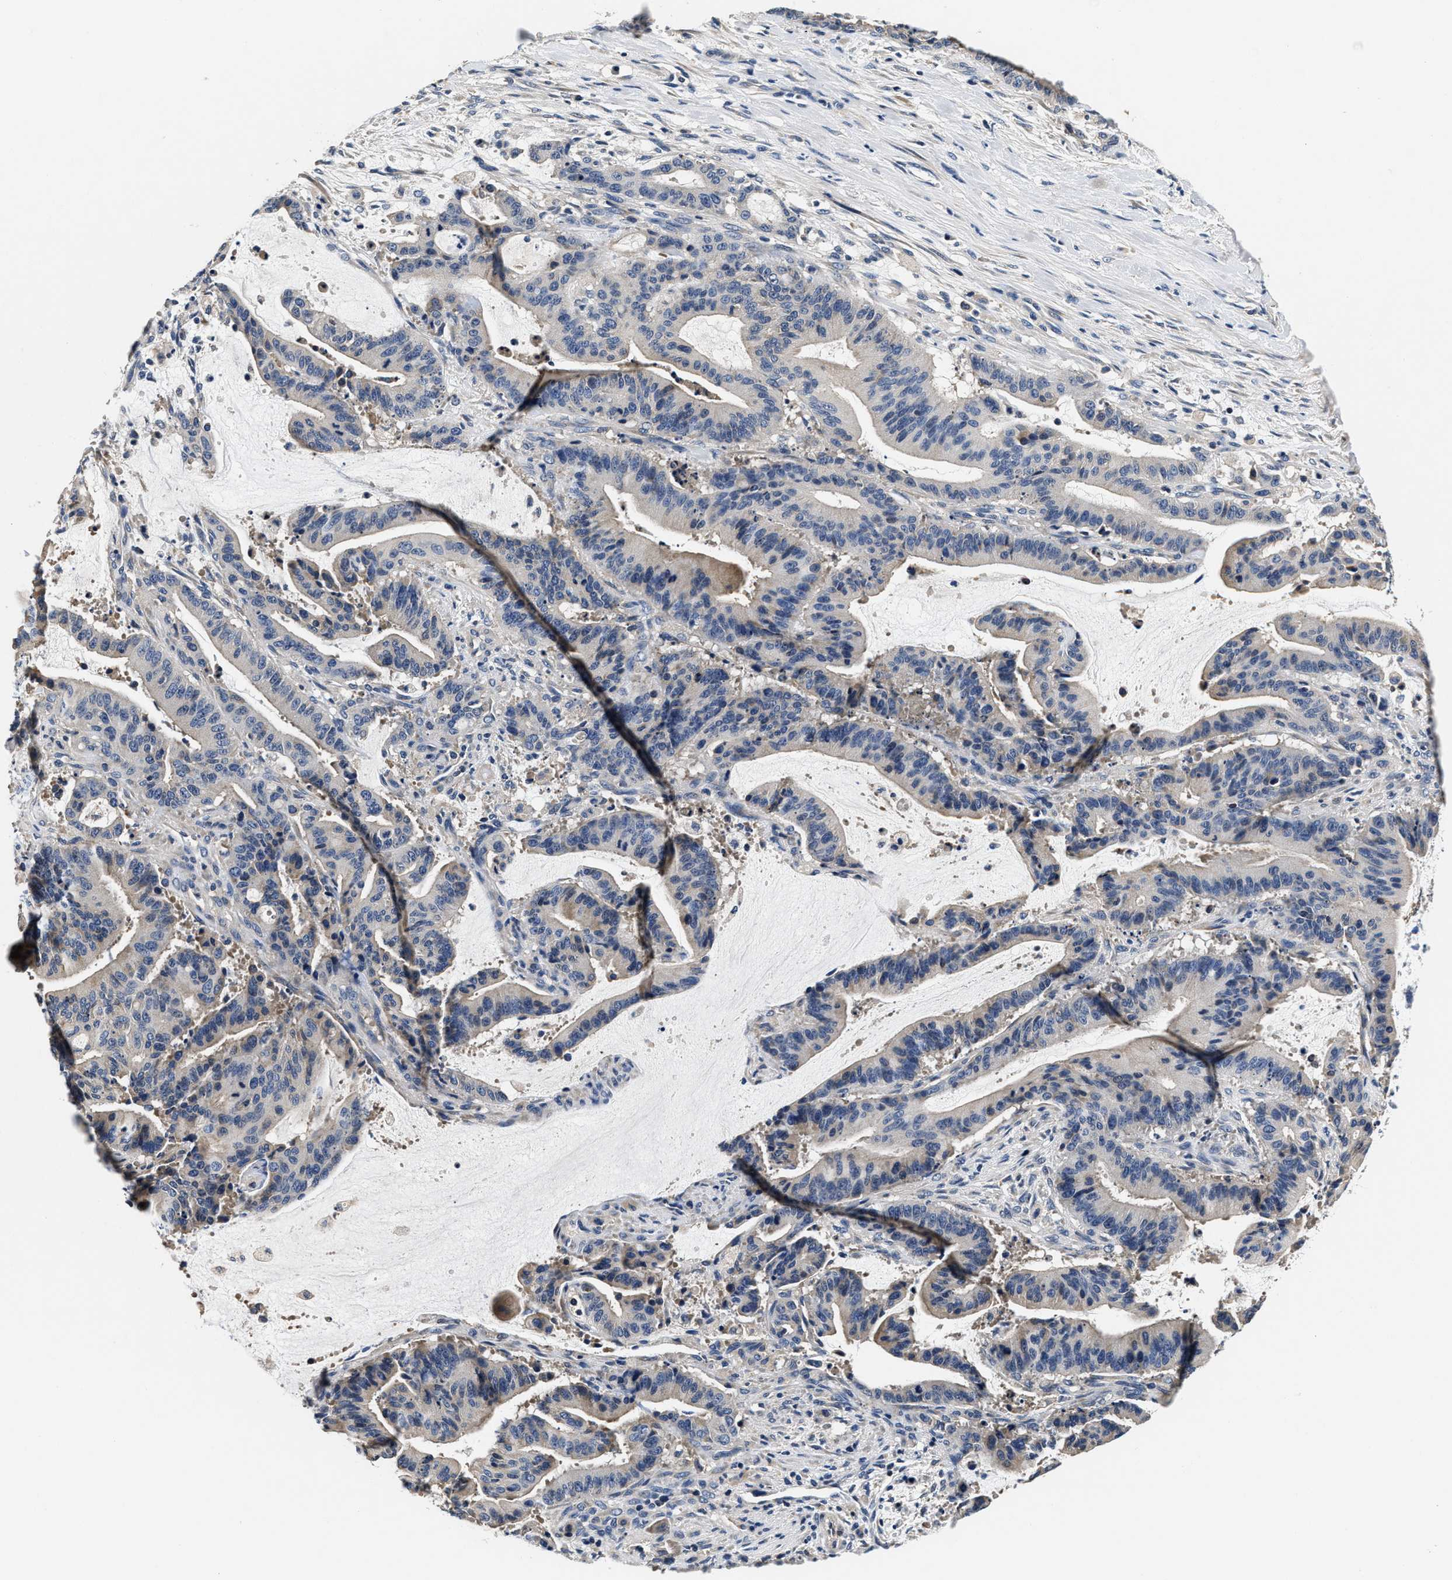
{"staining": {"intensity": "weak", "quantity": "<25%", "location": "cytoplasmic/membranous"}, "tissue": "liver cancer", "cell_type": "Tumor cells", "image_type": "cancer", "snomed": [{"axis": "morphology", "description": "Normal tissue, NOS"}, {"axis": "morphology", "description": "Cholangiocarcinoma"}, {"axis": "topography", "description": "Liver"}, {"axis": "topography", "description": "Peripheral nerve tissue"}], "caption": "DAB immunohistochemical staining of human cholangiocarcinoma (liver) displays no significant expression in tumor cells.", "gene": "ANKIB1", "patient": {"sex": "female", "age": 73}}